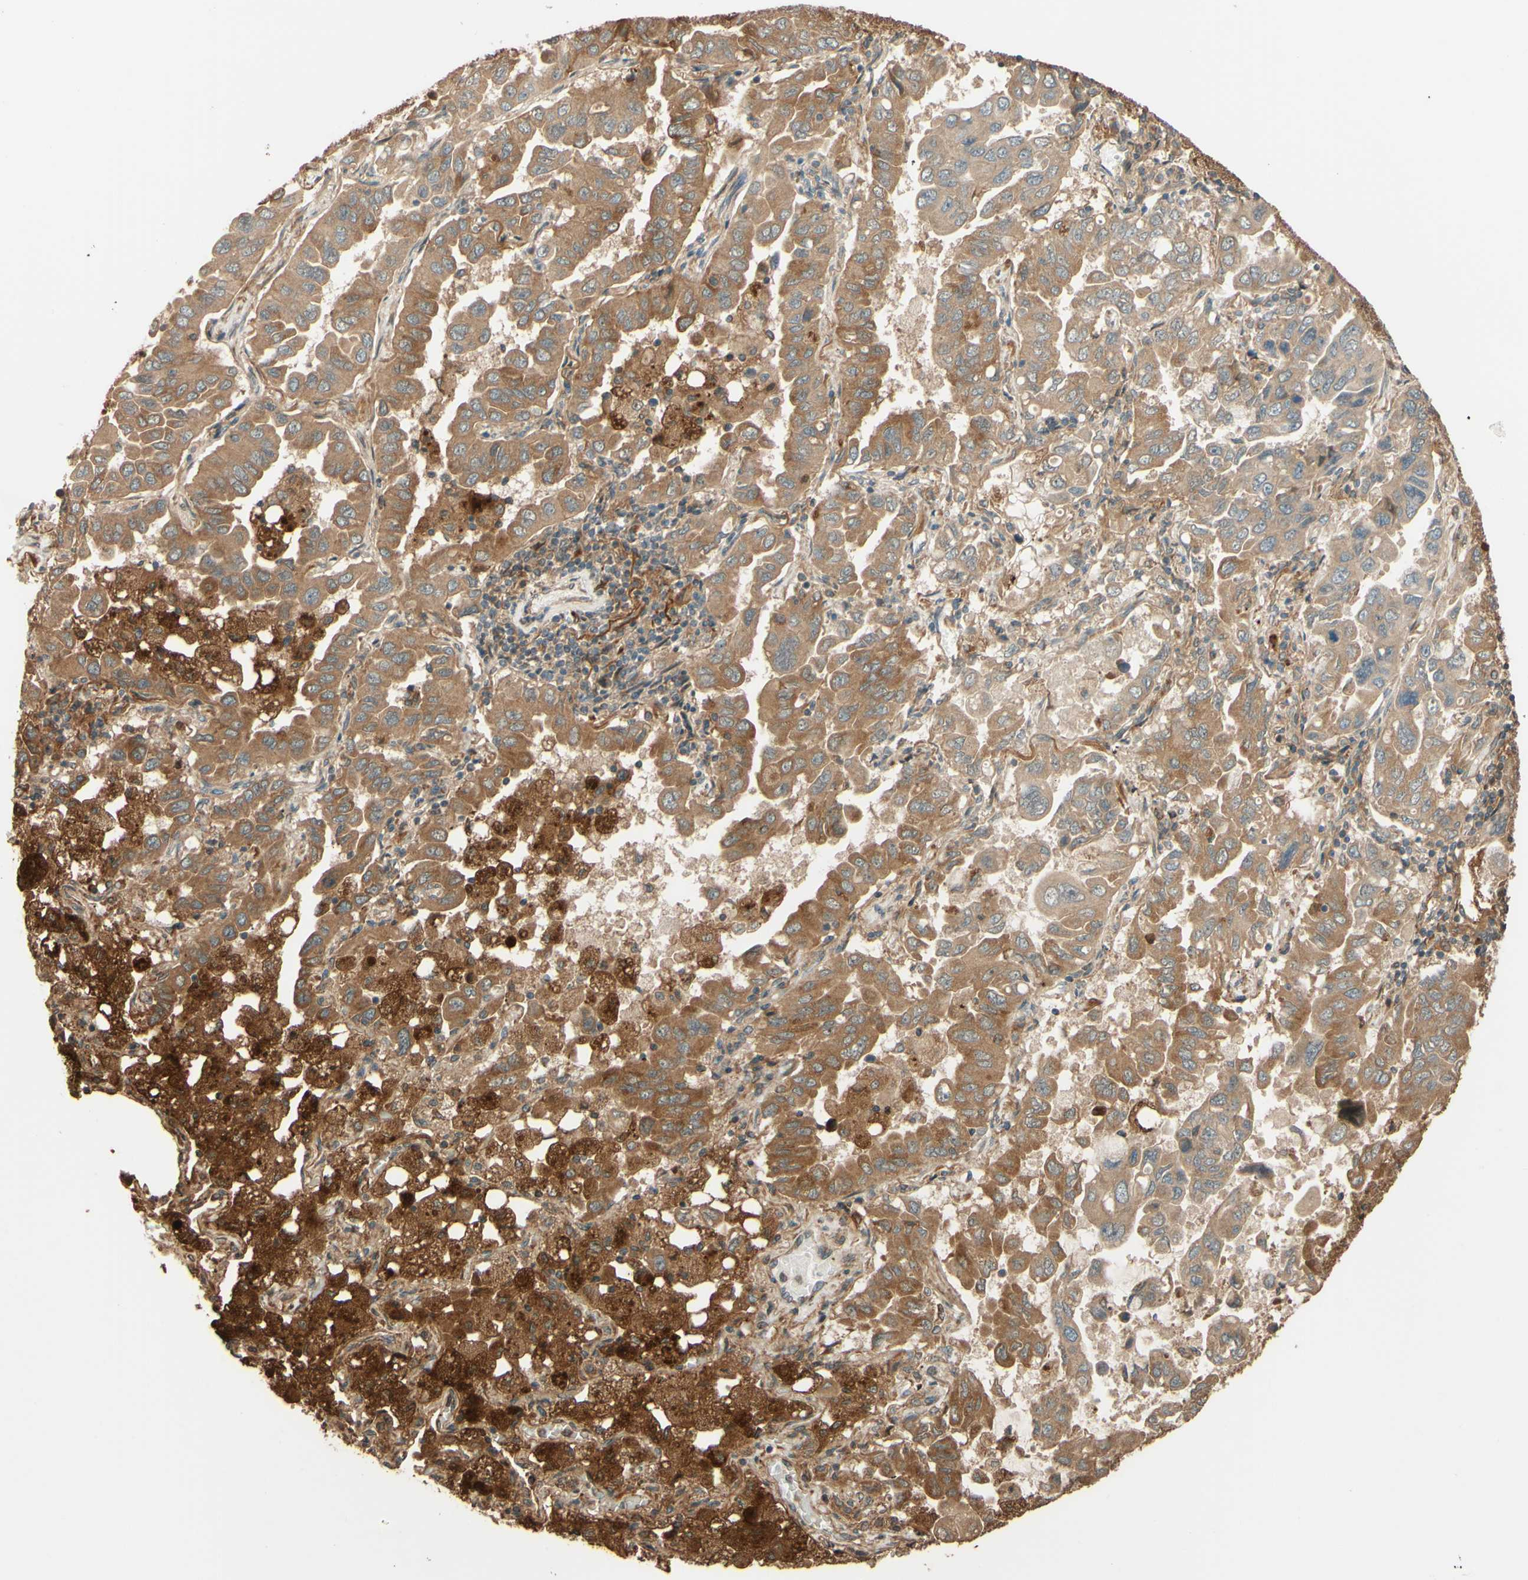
{"staining": {"intensity": "moderate", "quantity": ">75%", "location": "cytoplasmic/membranous"}, "tissue": "lung cancer", "cell_type": "Tumor cells", "image_type": "cancer", "snomed": [{"axis": "morphology", "description": "Adenocarcinoma, NOS"}, {"axis": "topography", "description": "Lung"}], "caption": "An image of human adenocarcinoma (lung) stained for a protein shows moderate cytoplasmic/membranous brown staining in tumor cells.", "gene": "RNF19A", "patient": {"sex": "male", "age": 64}}